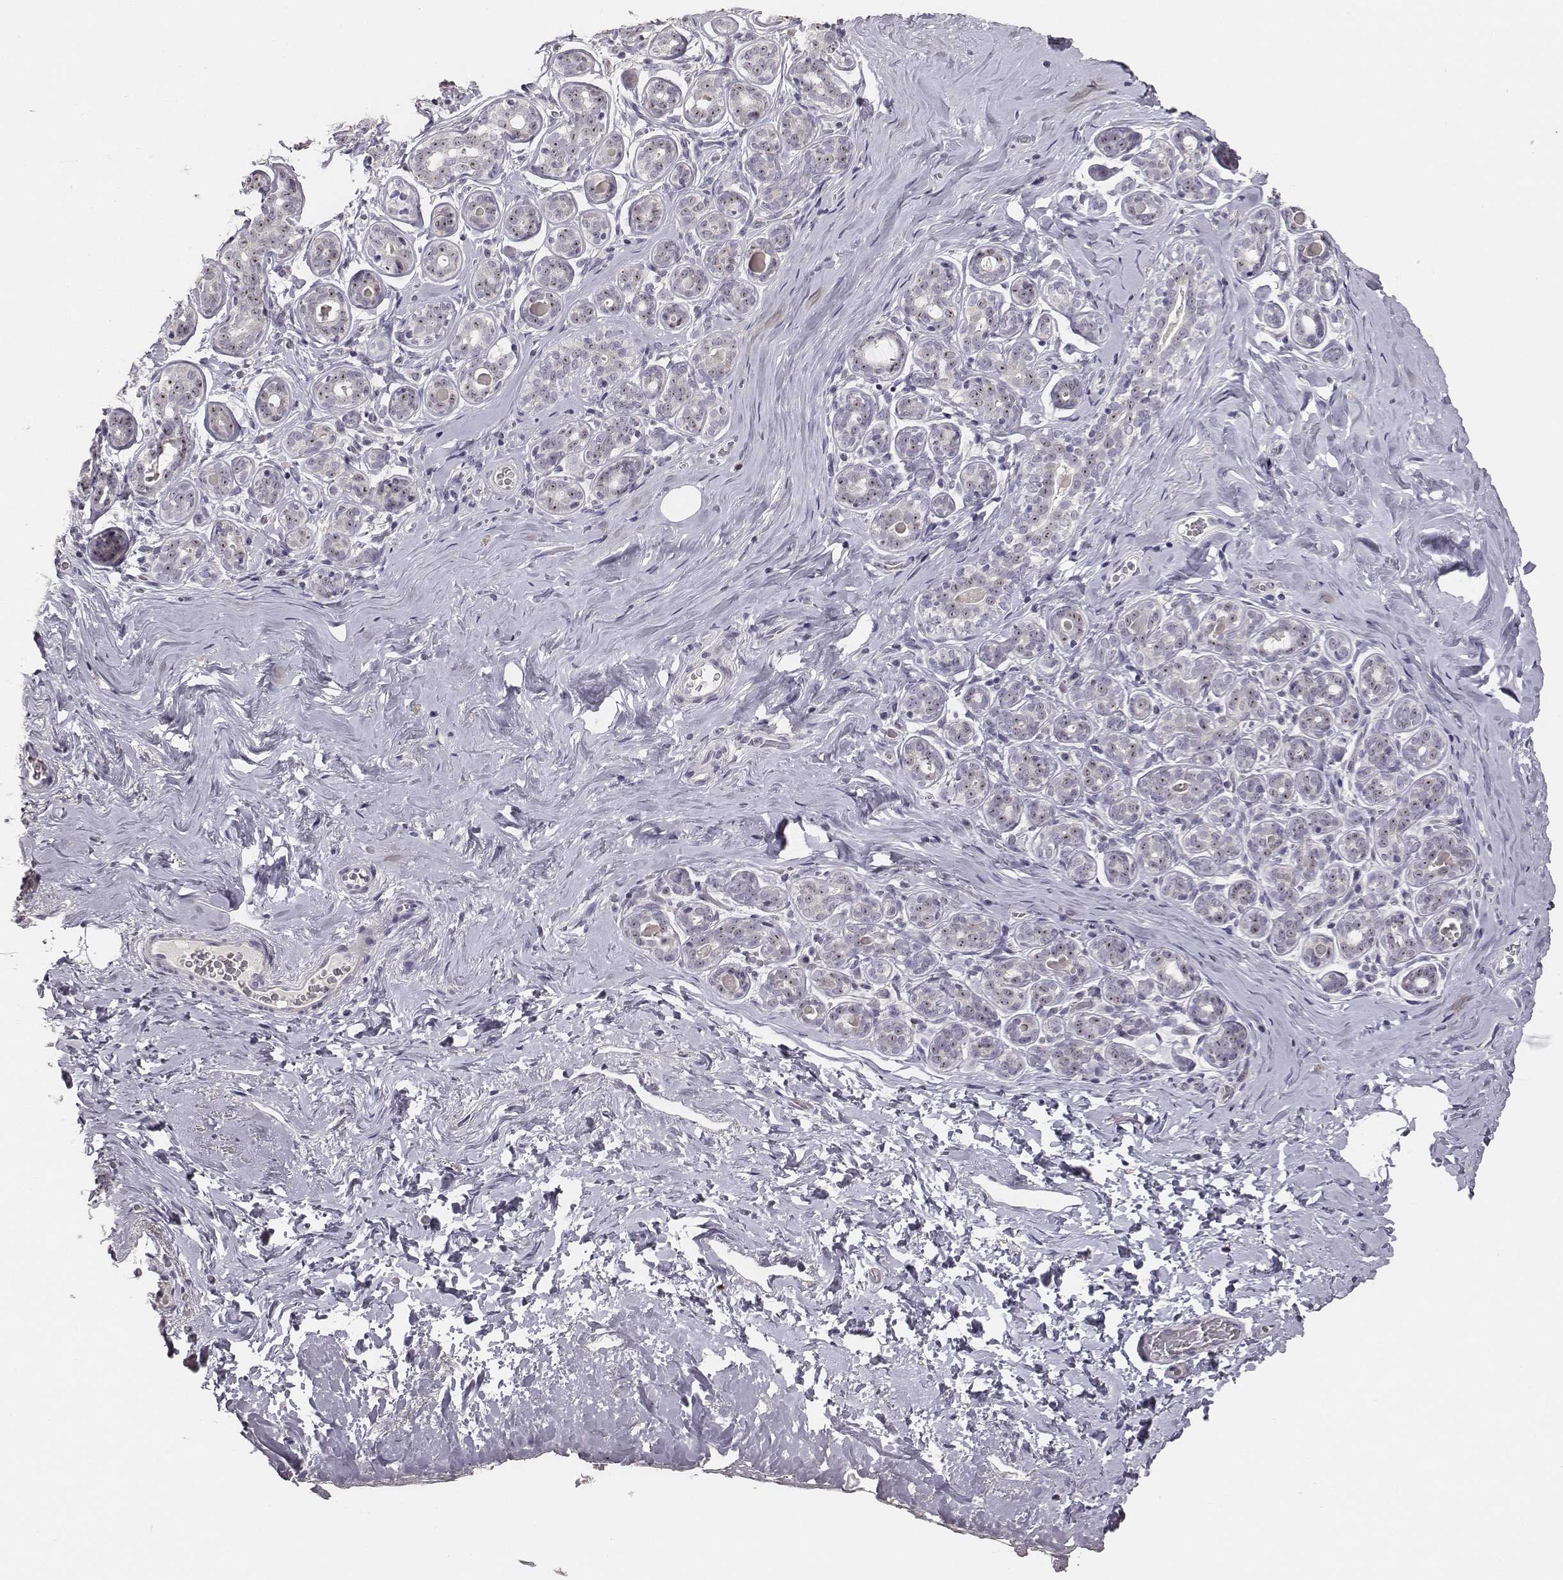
{"staining": {"intensity": "negative", "quantity": "none", "location": "none"}, "tissue": "breast", "cell_type": "Adipocytes", "image_type": "normal", "snomed": [{"axis": "morphology", "description": "Normal tissue, NOS"}, {"axis": "topography", "description": "Skin"}, {"axis": "topography", "description": "Breast"}], "caption": "DAB (3,3'-diaminobenzidine) immunohistochemical staining of benign human breast exhibits no significant positivity in adipocytes.", "gene": "NIFK", "patient": {"sex": "female", "age": 43}}